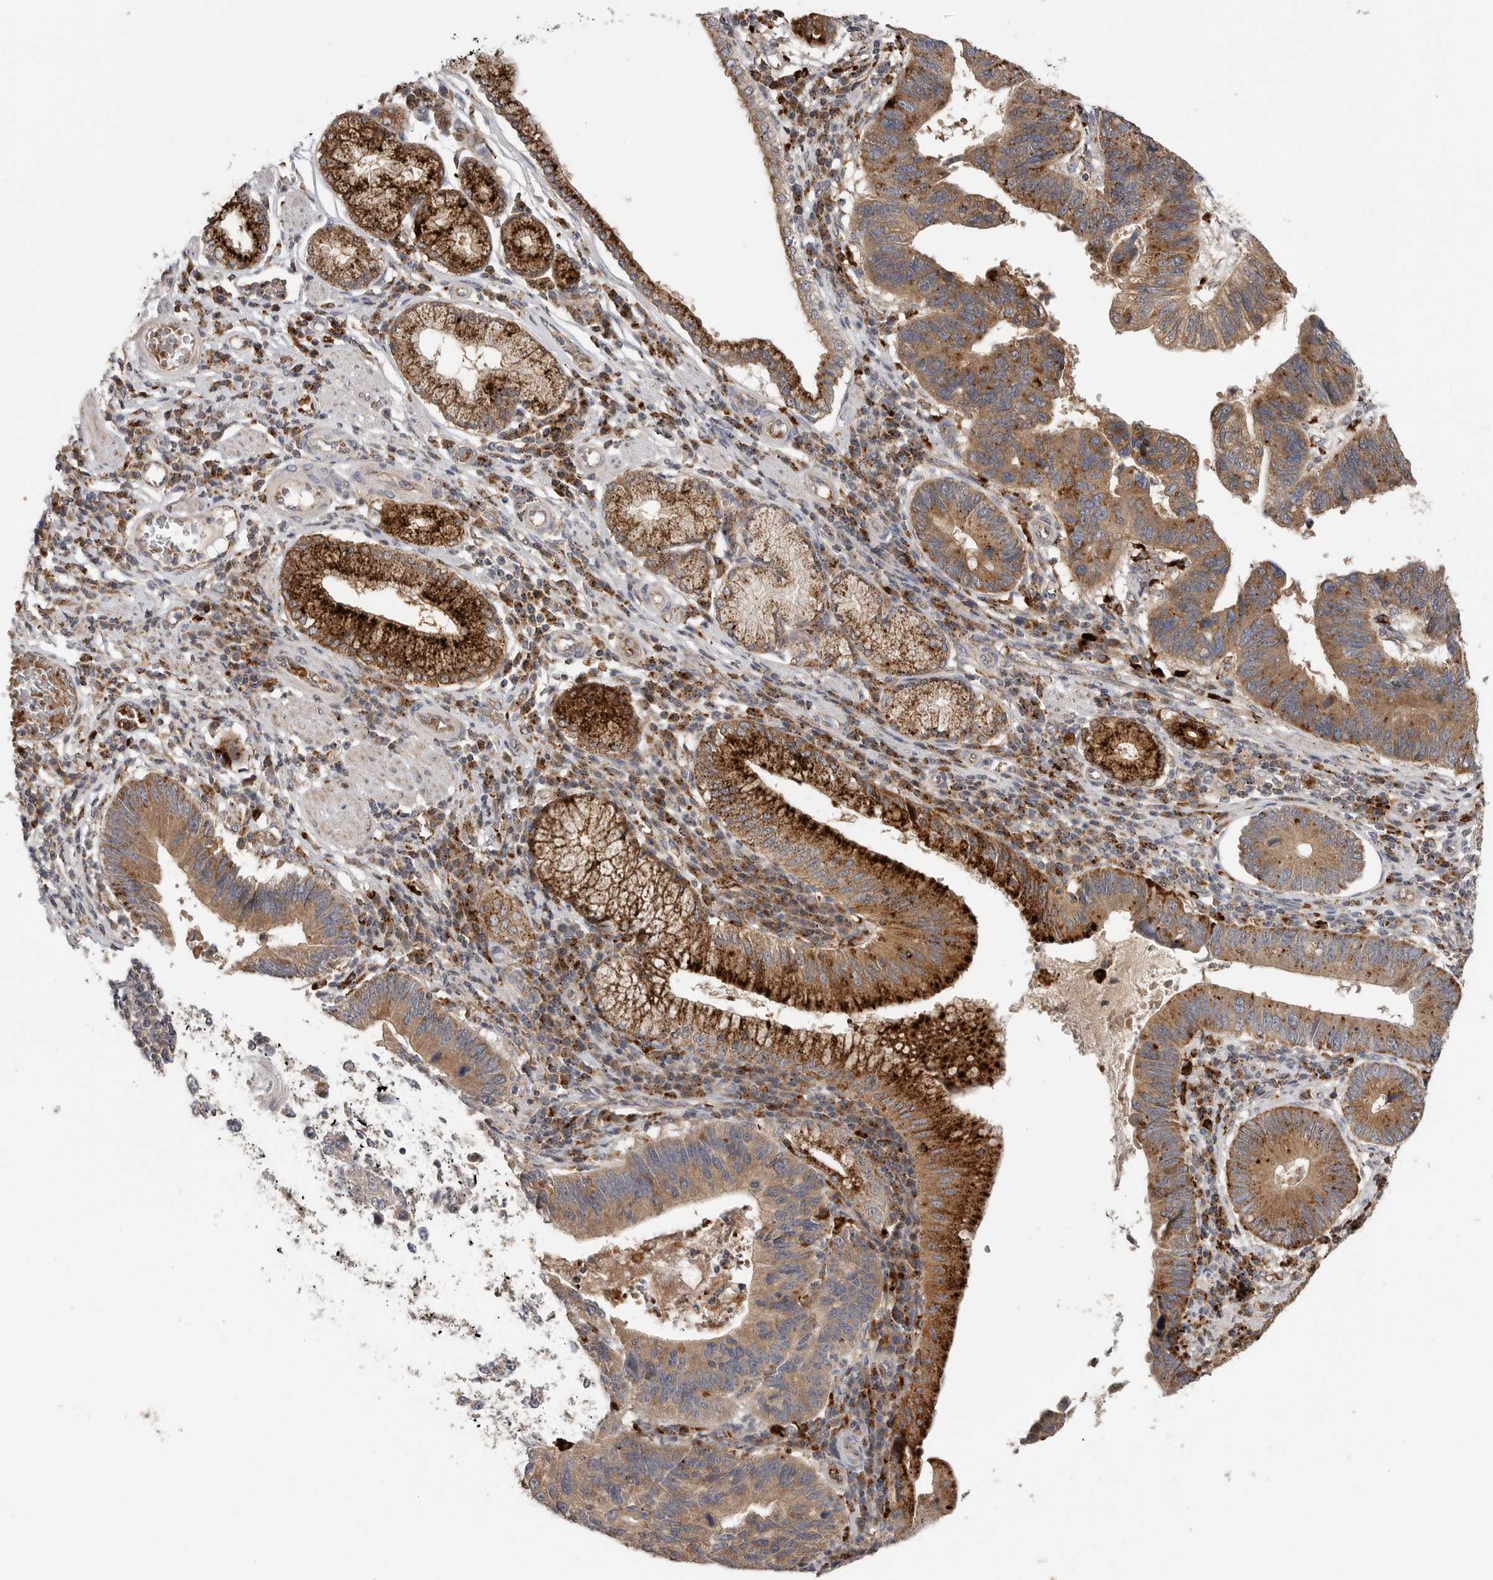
{"staining": {"intensity": "strong", "quantity": ">75%", "location": "cytoplasmic/membranous"}, "tissue": "stomach cancer", "cell_type": "Tumor cells", "image_type": "cancer", "snomed": [{"axis": "morphology", "description": "Adenocarcinoma, NOS"}, {"axis": "topography", "description": "Stomach"}], "caption": "Stomach cancer (adenocarcinoma) stained with immunohistochemistry demonstrates strong cytoplasmic/membranous positivity in approximately >75% of tumor cells. (Stains: DAB (3,3'-diaminobenzidine) in brown, nuclei in blue, Microscopy: brightfield microscopy at high magnification).", "gene": "GALNS", "patient": {"sex": "male", "age": 59}}